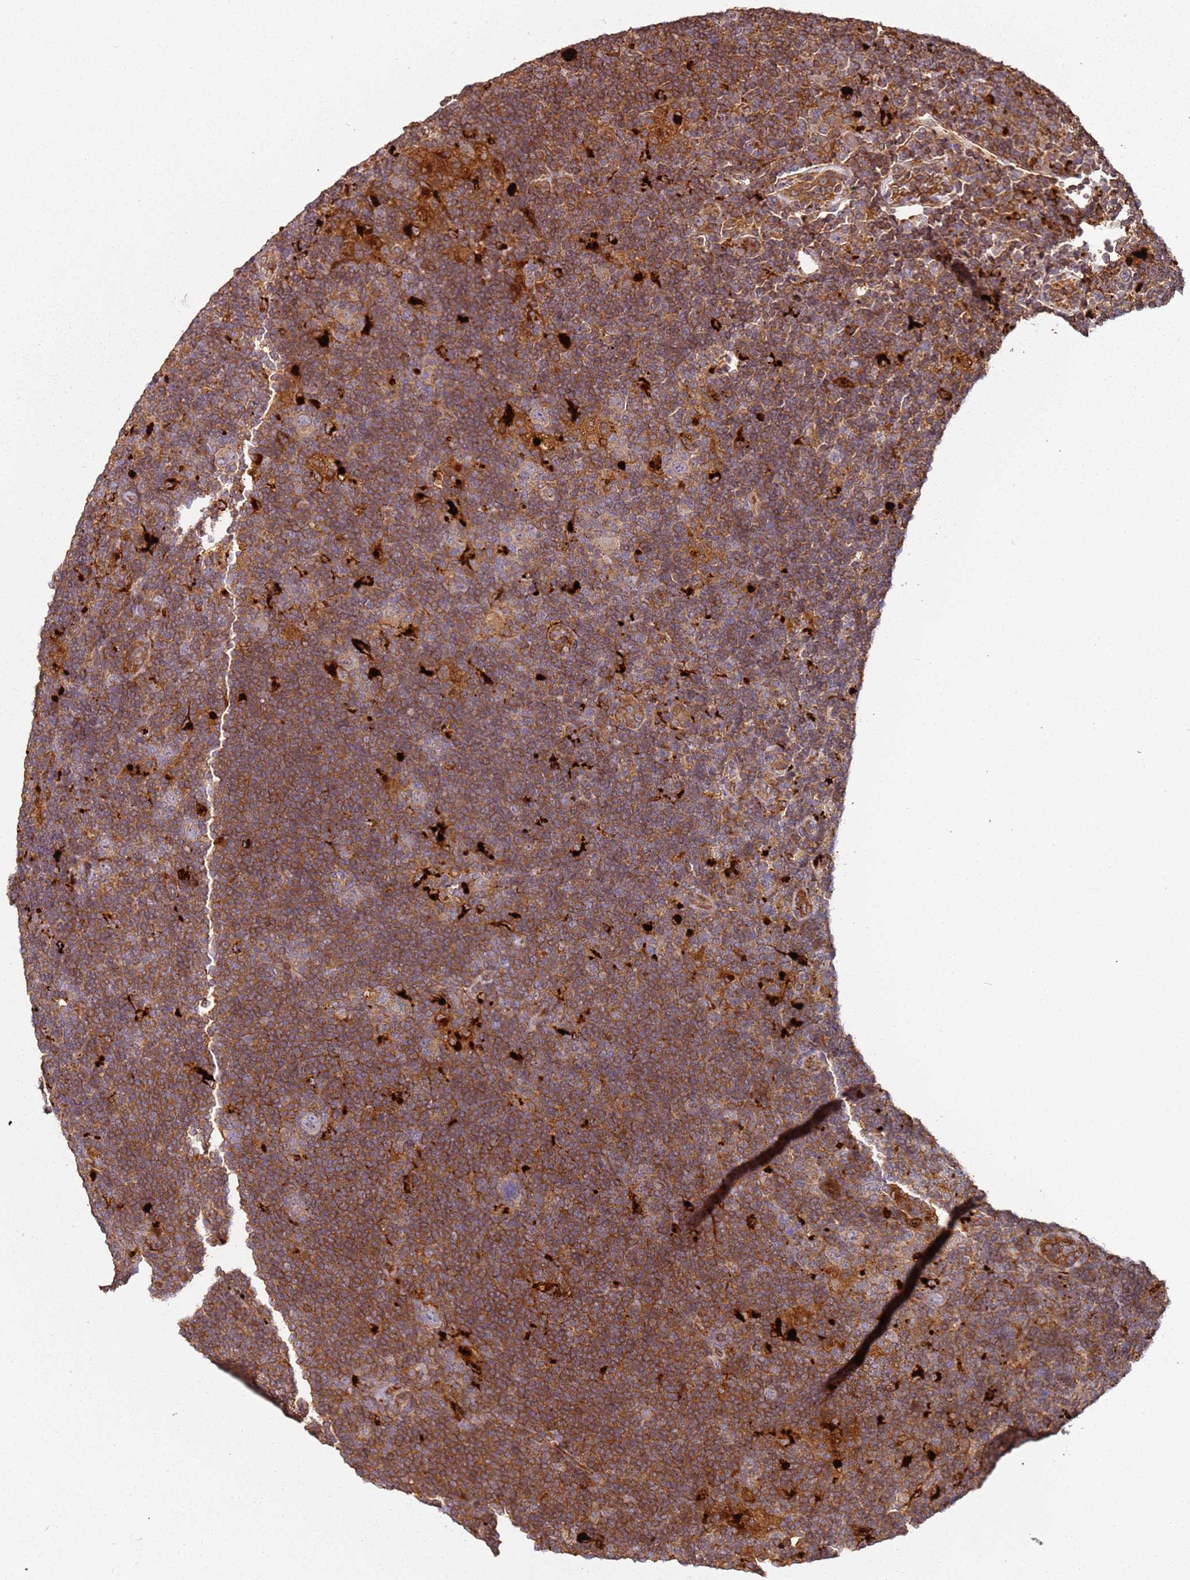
{"staining": {"intensity": "weak", "quantity": "25%-75%", "location": "cytoplasmic/membranous"}, "tissue": "lymphoma", "cell_type": "Tumor cells", "image_type": "cancer", "snomed": [{"axis": "morphology", "description": "Hodgkin's disease, NOS"}, {"axis": "topography", "description": "Lymph node"}], "caption": "Weak cytoplasmic/membranous positivity for a protein is seen in approximately 25%-75% of tumor cells of Hodgkin's disease using immunohistochemistry (IHC).", "gene": "SCGB2B2", "patient": {"sex": "female", "age": 57}}